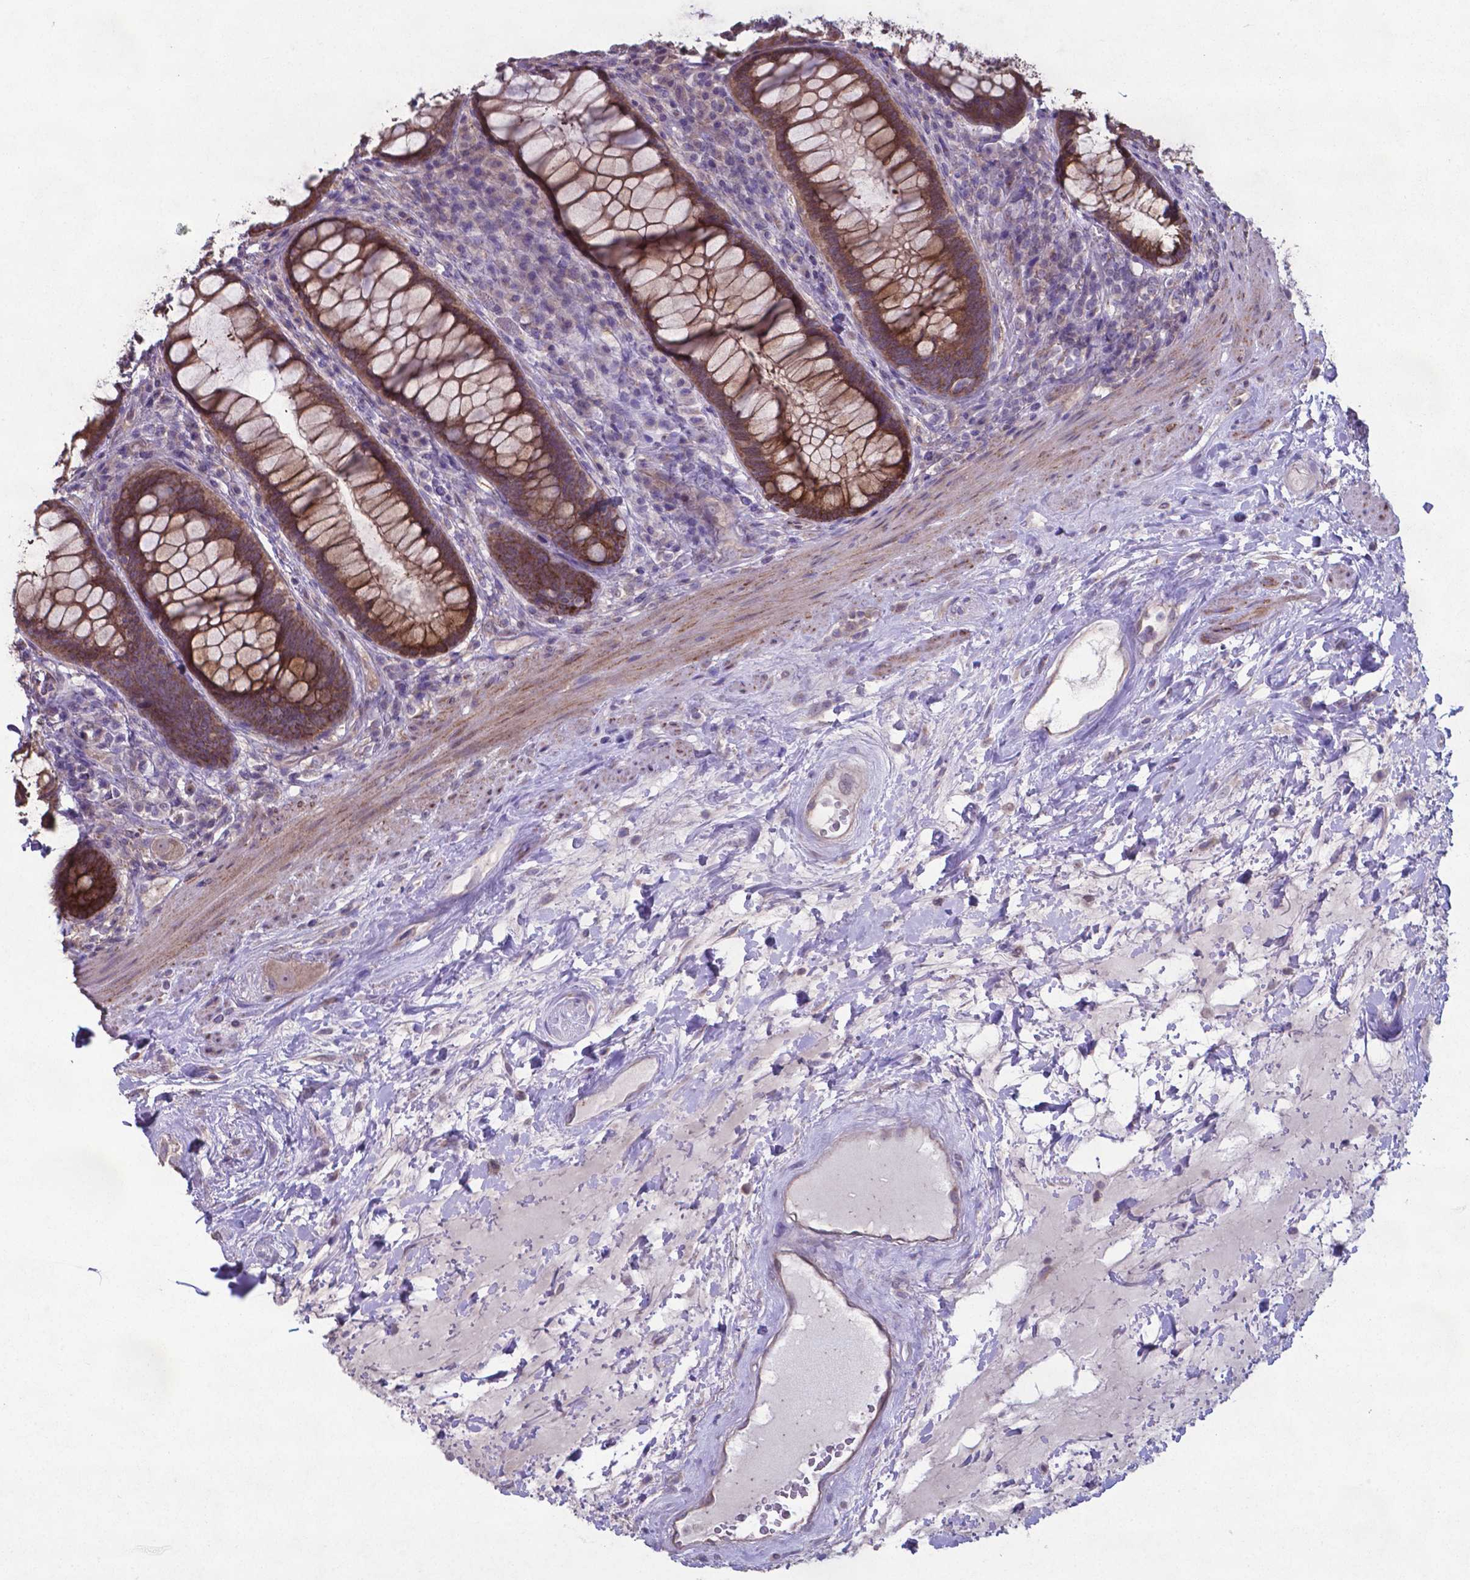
{"staining": {"intensity": "moderate", "quantity": ">75%", "location": "cytoplasmic/membranous"}, "tissue": "rectum", "cell_type": "Glandular cells", "image_type": "normal", "snomed": [{"axis": "morphology", "description": "Normal tissue, NOS"}, {"axis": "topography", "description": "Rectum"}], "caption": "Moderate cytoplasmic/membranous positivity for a protein is identified in about >75% of glandular cells of unremarkable rectum using immunohistochemistry (IHC).", "gene": "TYRO3", "patient": {"sex": "male", "age": 72}}